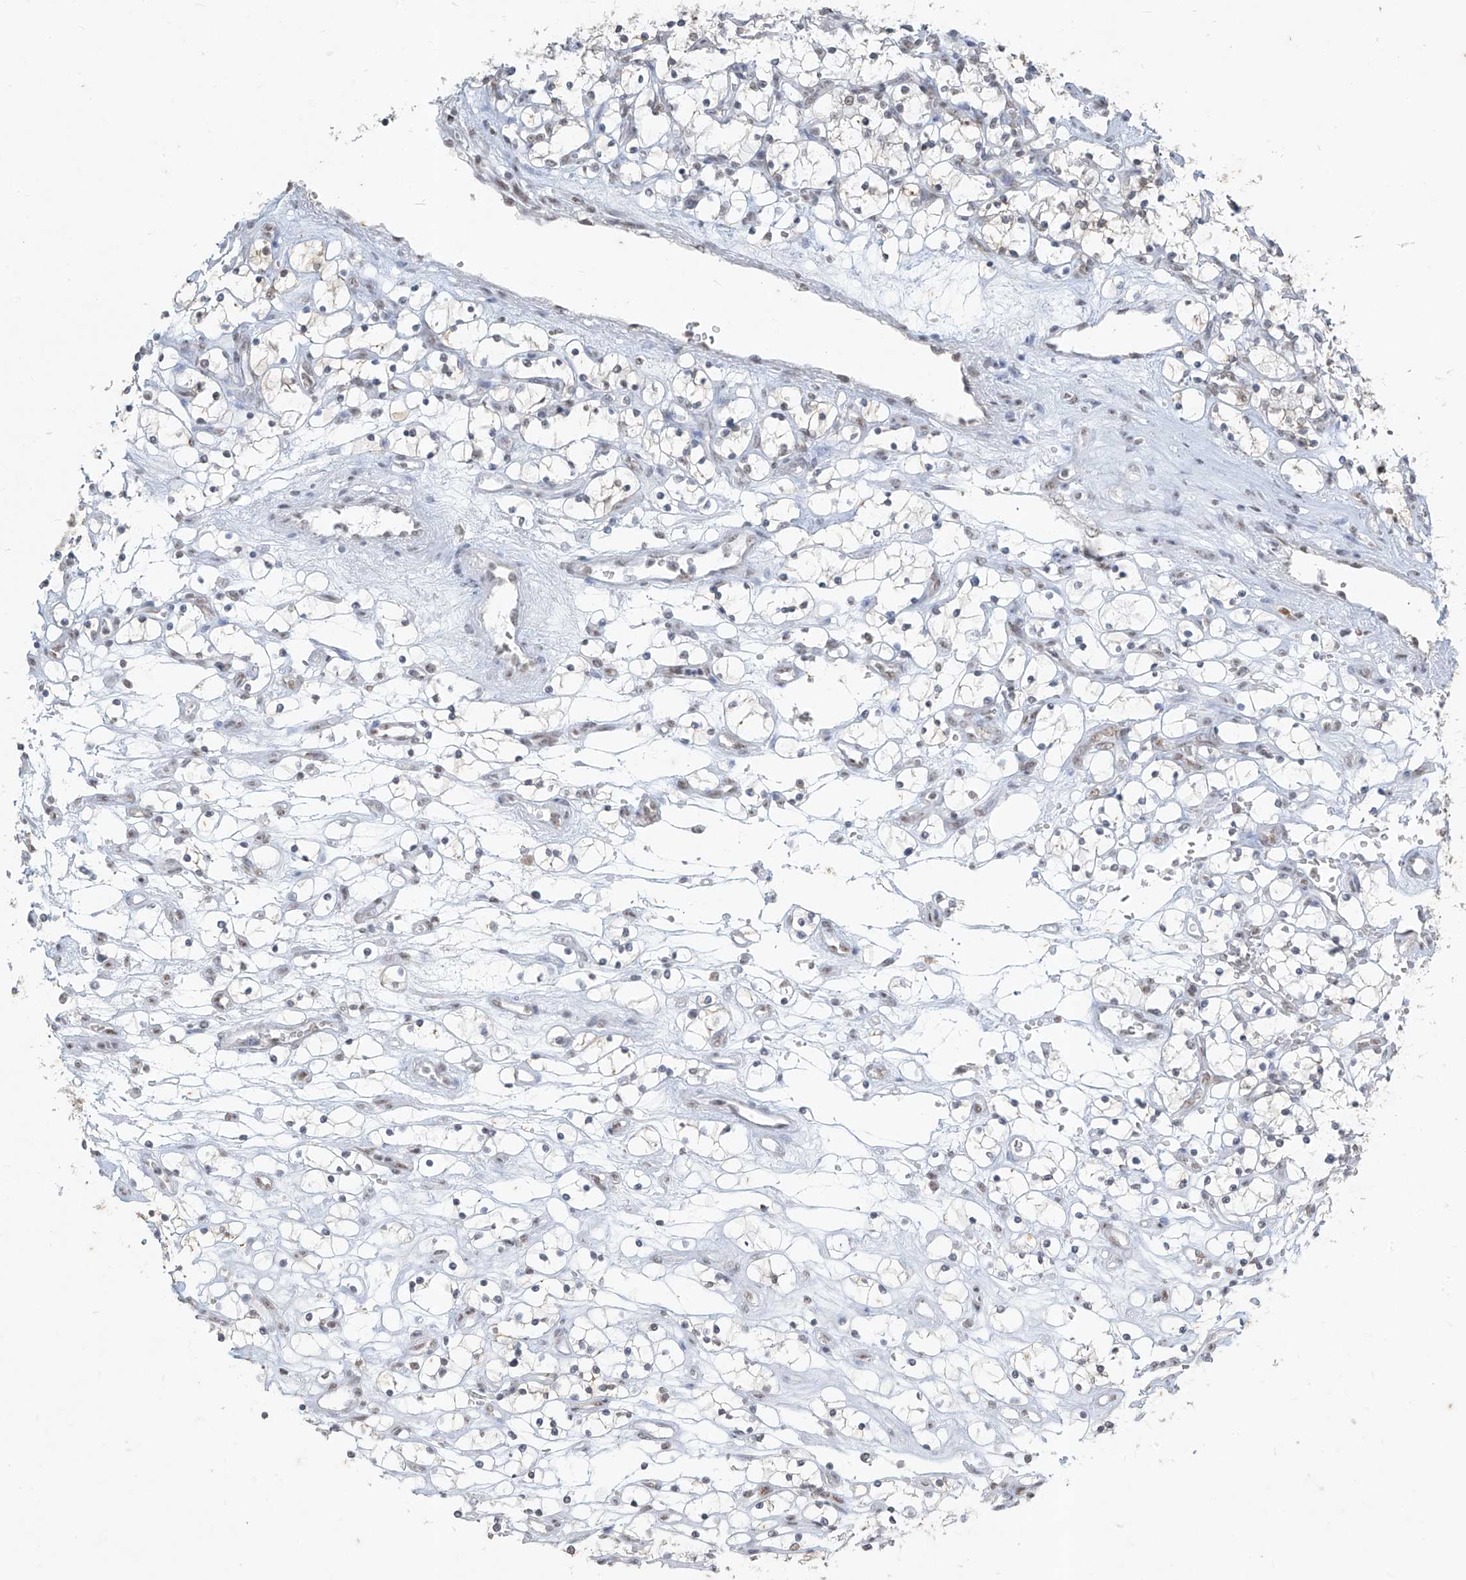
{"staining": {"intensity": "negative", "quantity": "none", "location": "none"}, "tissue": "renal cancer", "cell_type": "Tumor cells", "image_type": "cancer", "snomed": [{"axis": "morphology", "description": "Adenocarcinoma, NOS"}, {"axis": "topography", "description": "Kidney"}], "caption": "Renal cancer (adenocarcinoma) stained for a protein using immunohistochemistry exhibits no expression tumor cells.", "gene": "TFEC", "patient": {"sex": "female", "age": 69}}